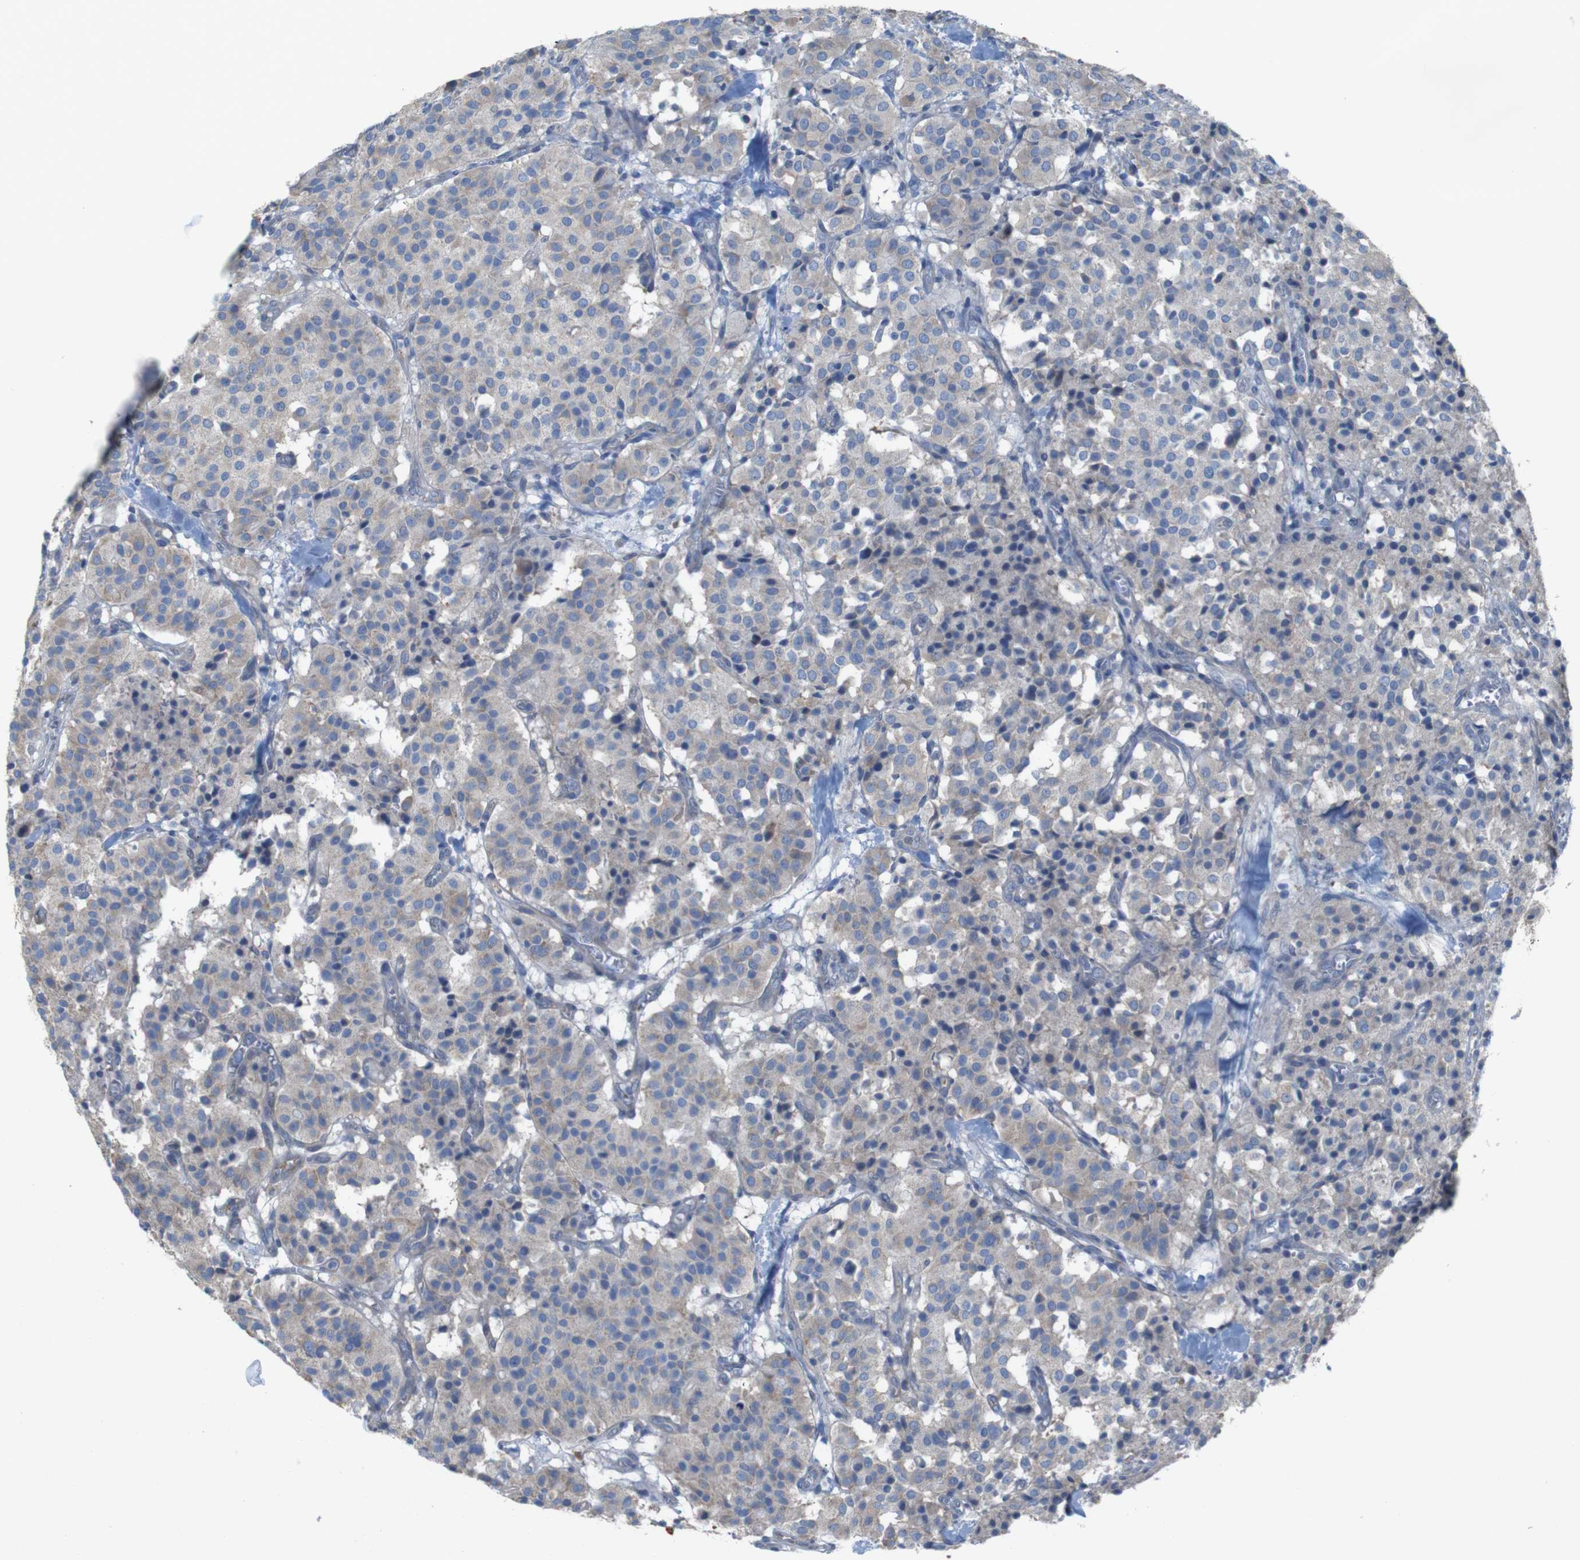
{"staining": {"intensity": "negative", "quantity": "none", "location": "none"}, "tissue": "carcinoid", "cell_type": "Tumor cells", "image_type": "cancer", "snomed": [{"axis": "morphology", "description": "Carcinoid, malignant, NOS"}, {"axis": "topography", "description": "Lung"}], "caption": "This micrograph is of carcinoid (malignant) stained with IHC to label a protein in brown with the nuclei are counter-stained blue. There is no staining in tumor cells.", "gene": "MYEOV", "patient": {"sex": "male", "age": 30}}